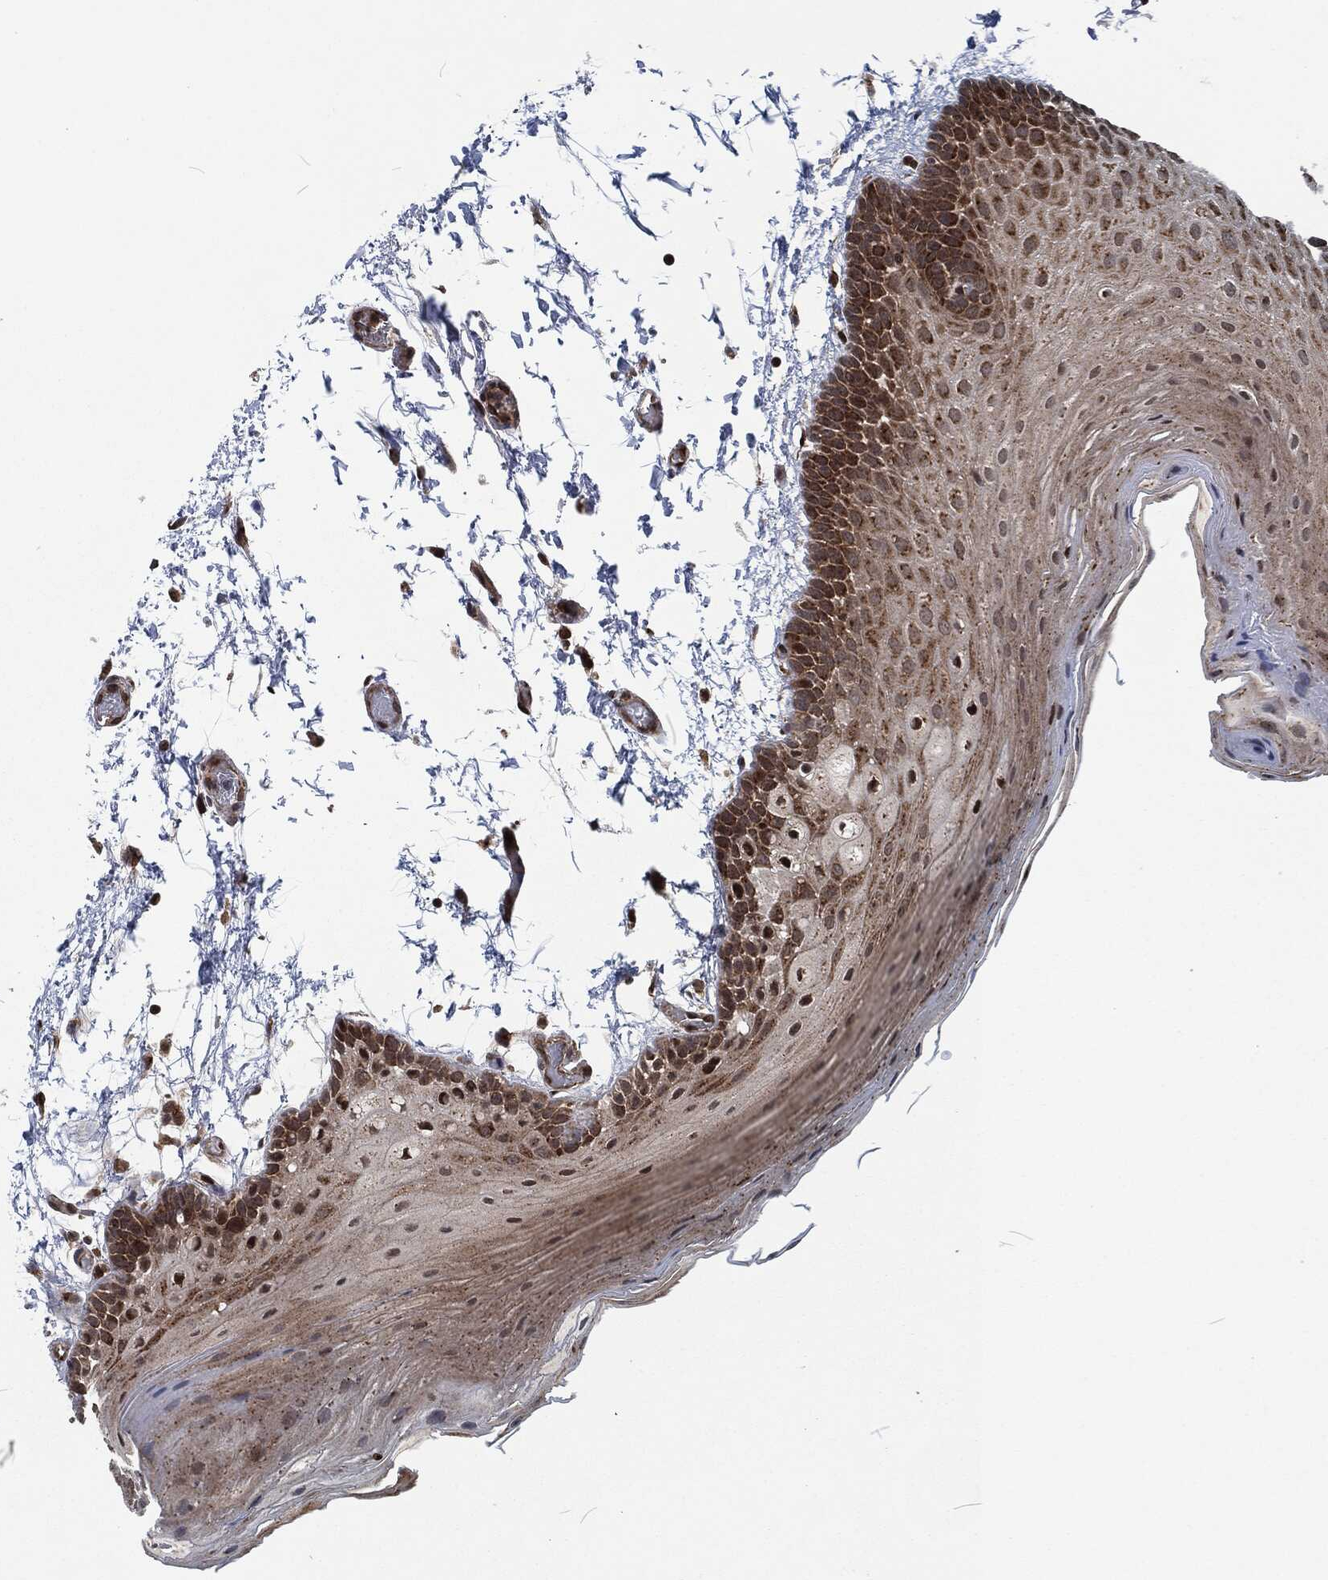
{"staining": {"intensity": "strong", "quantity": "<25%", "location": "cytoplasmic/membranous"}, "tissue": "oral mucosa", "cell_type": "Squamous epithelial cells", "image_type": "normal", "snomed": [{"axis": "morphology", "description": "Normal tissue, NOS"}, {"axis": "topography", "description": "Oral tissue"}], "caption": "An image of oral mucosa stained for a protein displays strong cytoplasmic/membranous brown staining in squamous epithelial cells. The protein is stained brown, and the nuclei are stained in blue (DAB (3,3'-diaminobenzidine) IHC with brightfield microscopy, high magnification).", "gene": "CMPK2", "patient": {"sex": "male", "age": 62}}